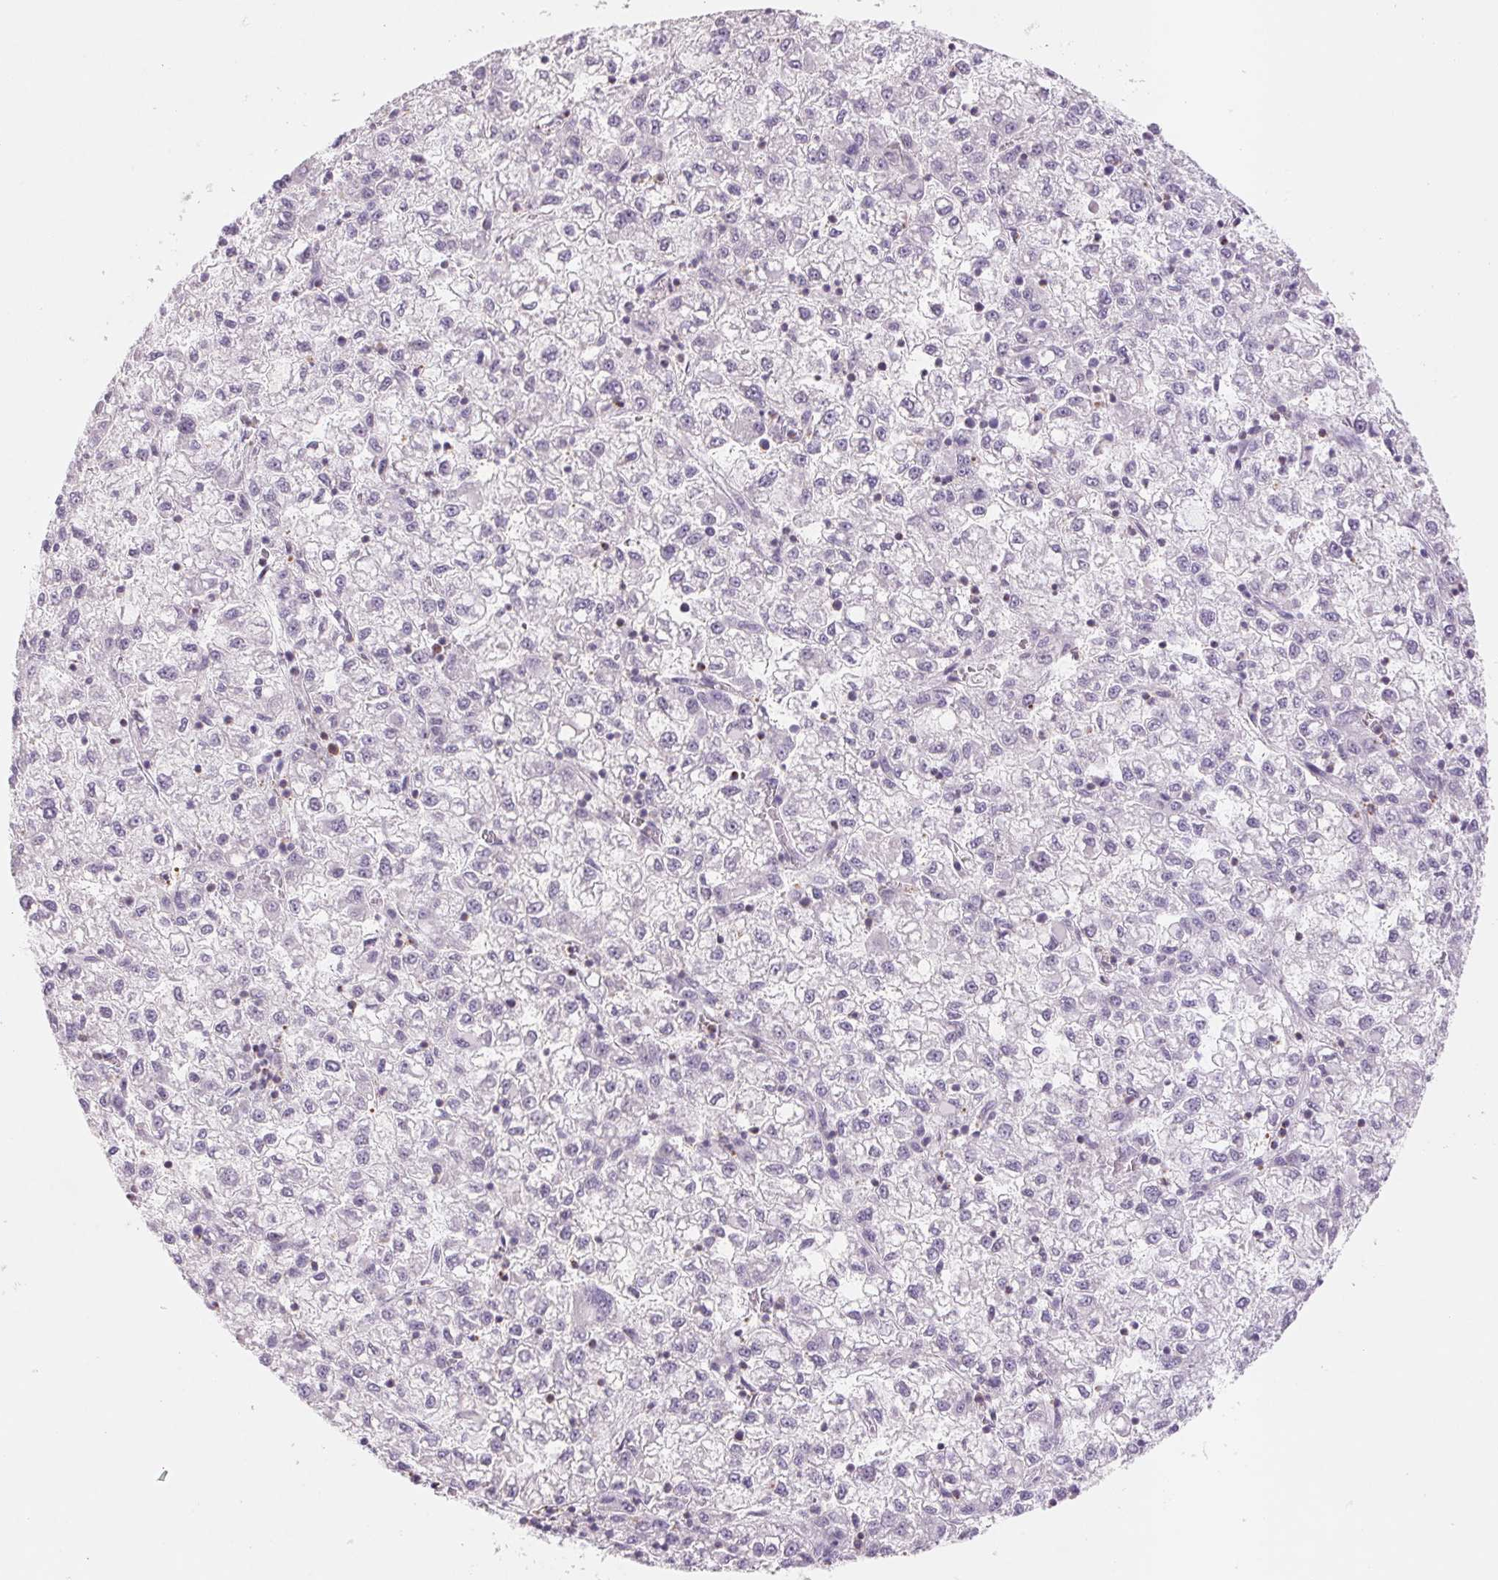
{"staining": {"intensity": "negative", "quantity": "none", "location": "none"}, "tissue": "liver cancer", "cell_type": "Tumor cells", "image_type": "cancer", "snomed": [{"axis": "morphology", "description": "Carcinoma, Hepatocellular, NOS"}, {"axis": "topography", "description": "Liver"}], "caption": "This is an immunohistochemistry photomicrograph of liver hepatocellular carcinoma. There is no staining in tumor cells.", "gene": "KIF26A", "patient": {"sex": "male", "age": 40}}